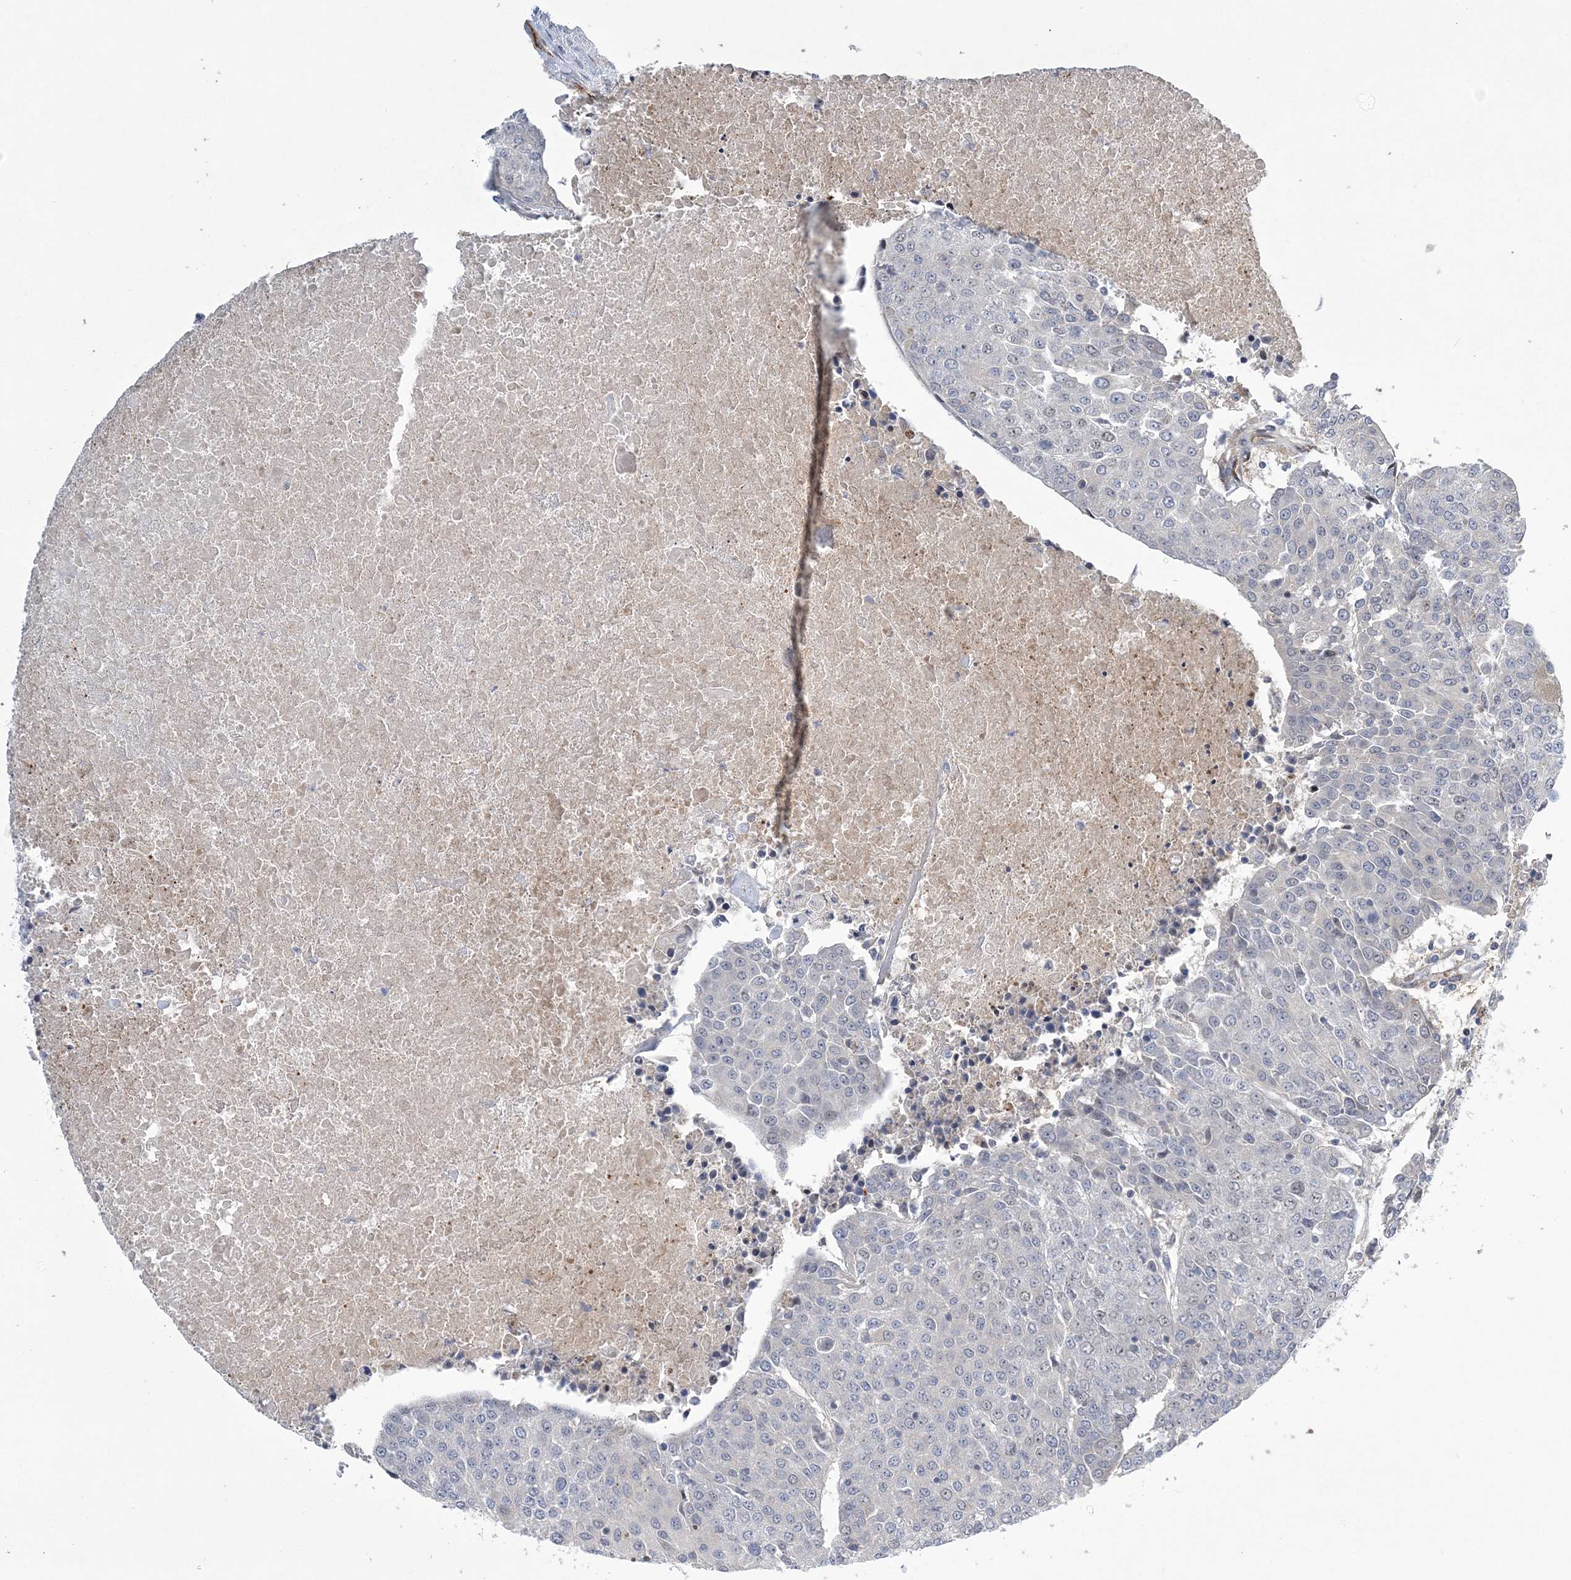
{"staining": {"intensity": "negative", "quantity": "none", "location": "none"}, "tissue": "urothelial cancer", "cell_type": "Tumor cells", "image_type": "cancer", "snomed": [{"axis": "morphology", "description": "Urothelial carcinoma, High grade"}, {"axis": "topography", "description": "Urinary bladder"}], "caption": "High power microscopy photomicrograph of an IHC histopathology image of urothelial cancer, revealing no significant expression in tumor cells.", "gene": "CALN1", "patient": {"sex": "female", "age": 85}}